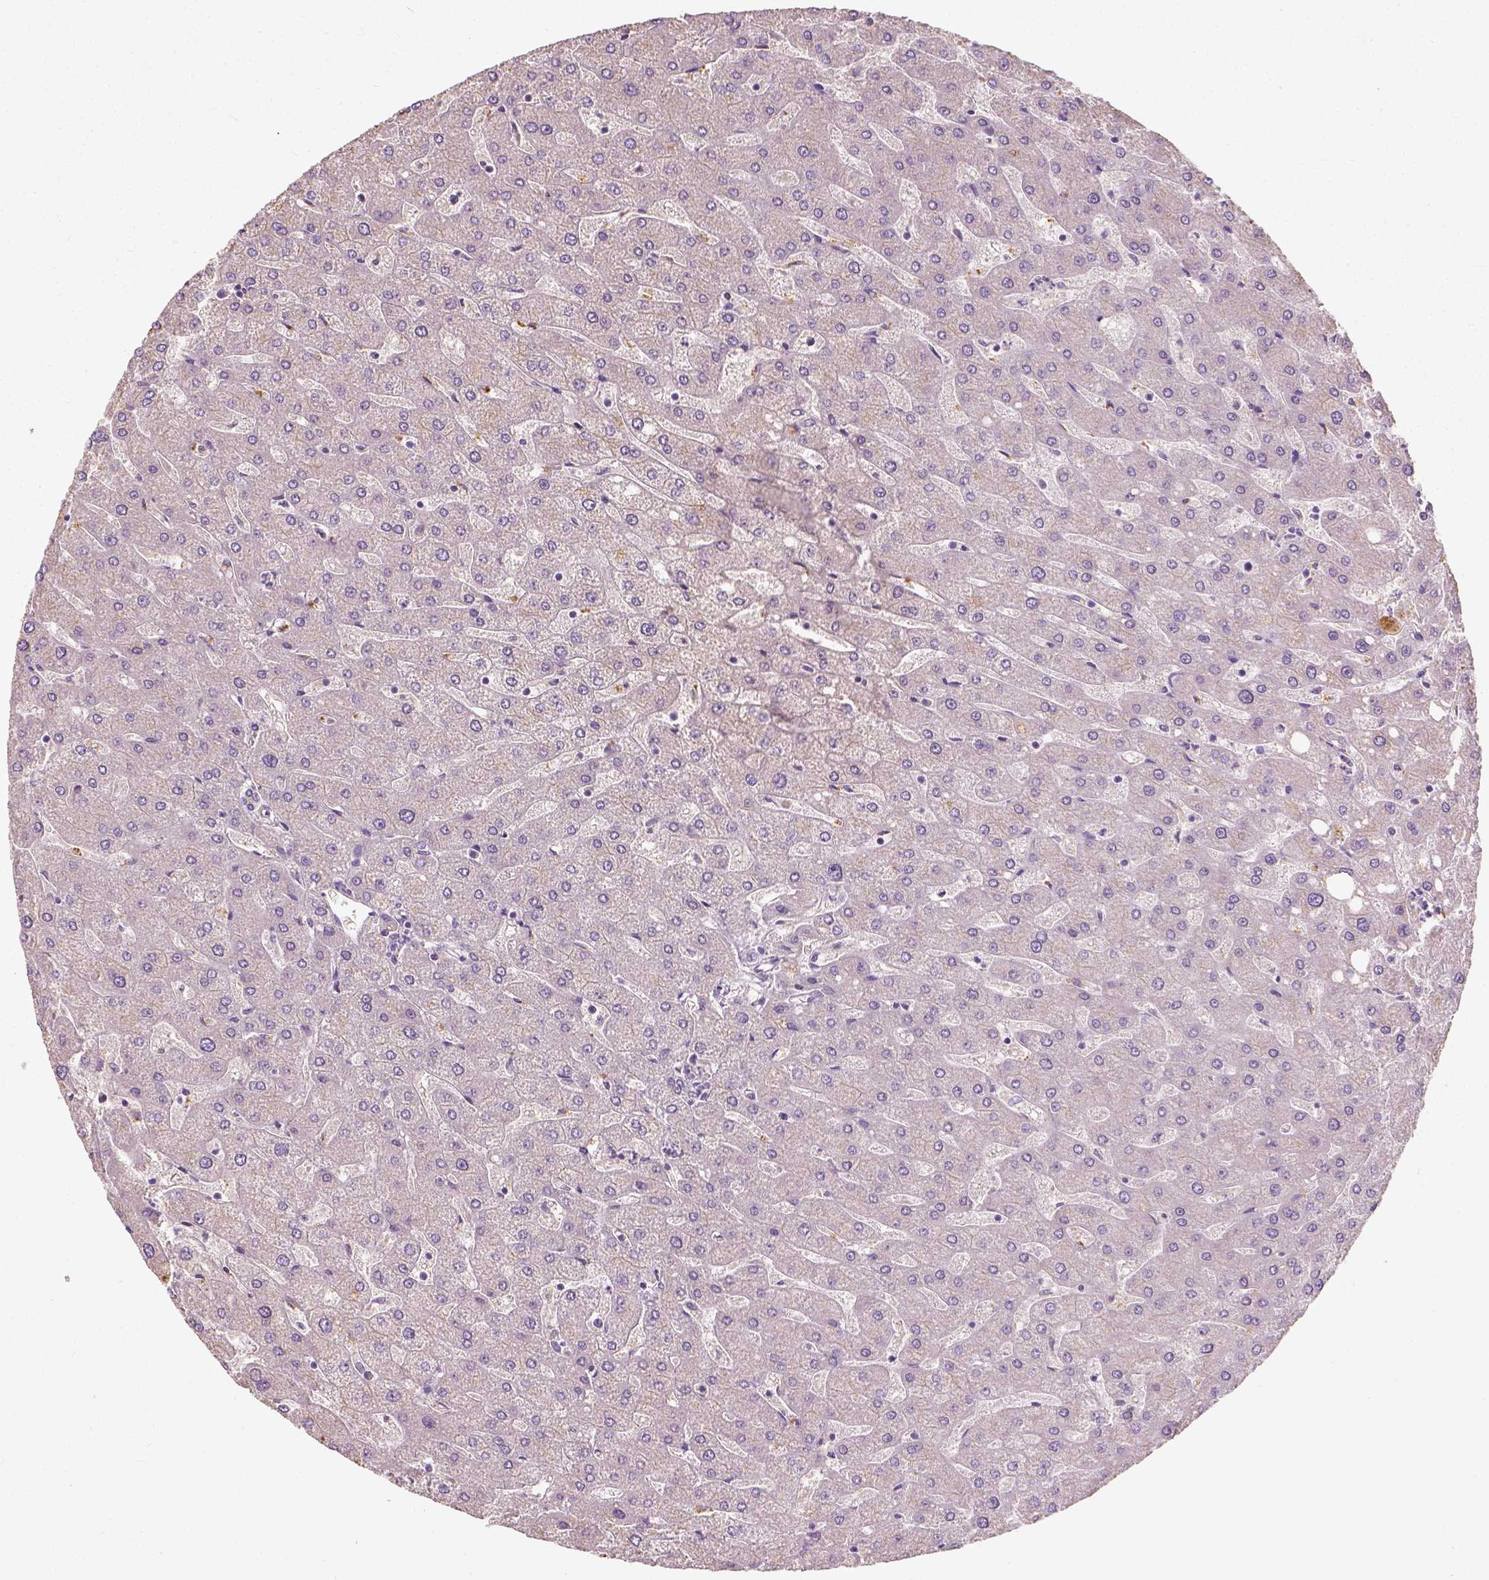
{"staining": {"intensity": "negative", "quantity": "none", "location": "none"}, "tissue": "liver", "cell_type": "Cholangiocytes", "image_type": "normal", "snomed": [{"axis": "morphology", "description": "Normal tissue, NOS"}, {"axis": "topography", "description": "Liver"}], "caption": "Protein analysis of unremarkable liver displays no significant positivity in cholangiocytes. The staining was performed using DAB (3,3'-diaminobenzidine) to visualize the protein expression in brown, while the nuclei were stained in blue with hematoxylin (Magnification: 20x).", "gene": "DHCR24", "patient": {"sex": "male", "age": 67}}